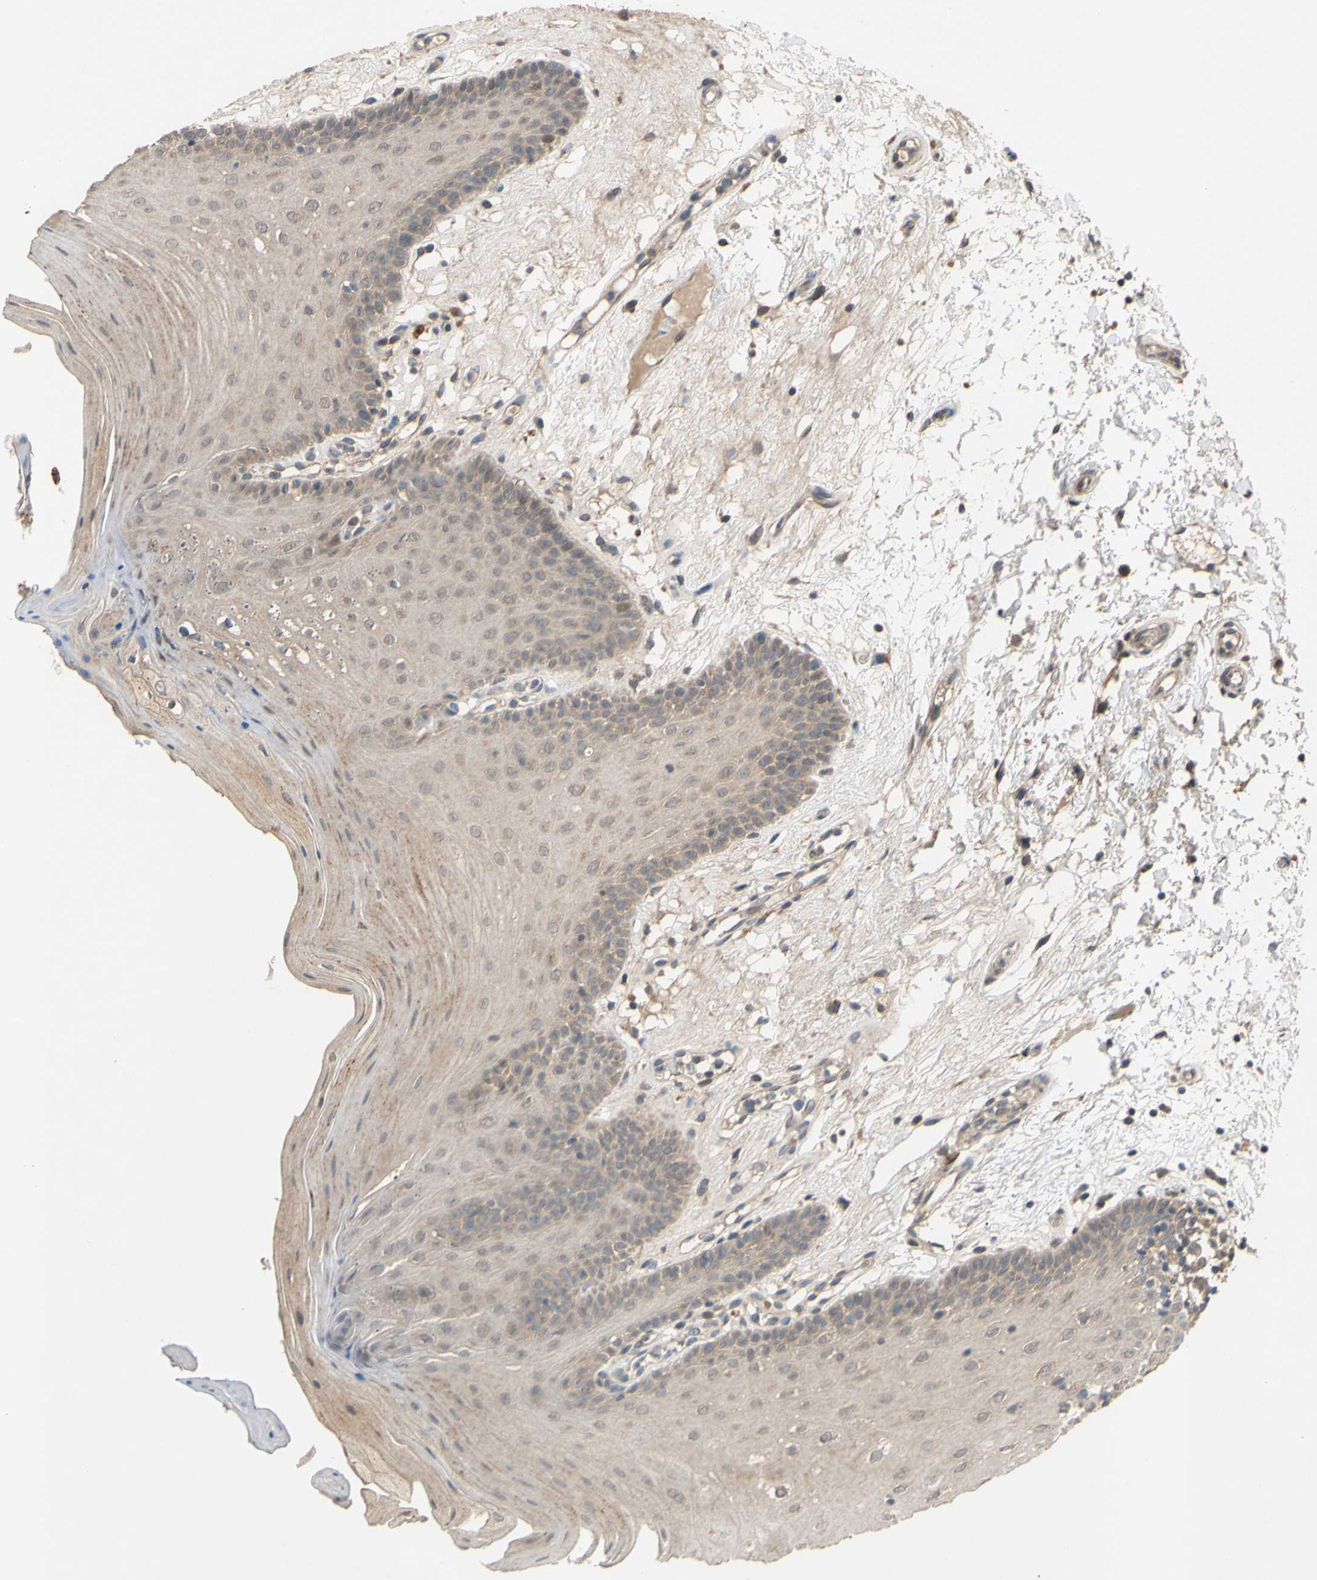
{"staining": {"intensity": "weak", "quantity": ">75%", "location": "cytoplasmic/membranous"}, "tissue": "oral mucosa", "cell_type": "Squamous epithelial cells", "image_type": "normal", "snomed": [{"axis": "morphology", "description": "Normal tissue, NOS"}, {"axis": "morphology", "description": "Squamous cell carcinoma, NOS"}, {"axis": "topography", "description": "Skeletal muscle"}, {"axis": "topography", "description": "Oral tissue"}, {"axis": "topography", "description": "Head-Neck"}], "caption": "A histopathology image showing weak cytoplasmic/membranous expression in about >75% of squamous epithelial cells in normal oral mucosa, as visualized by brown immunohistochemical staining.", "gene": "CD164", "patient": {"sex": "male", "age": 71}}